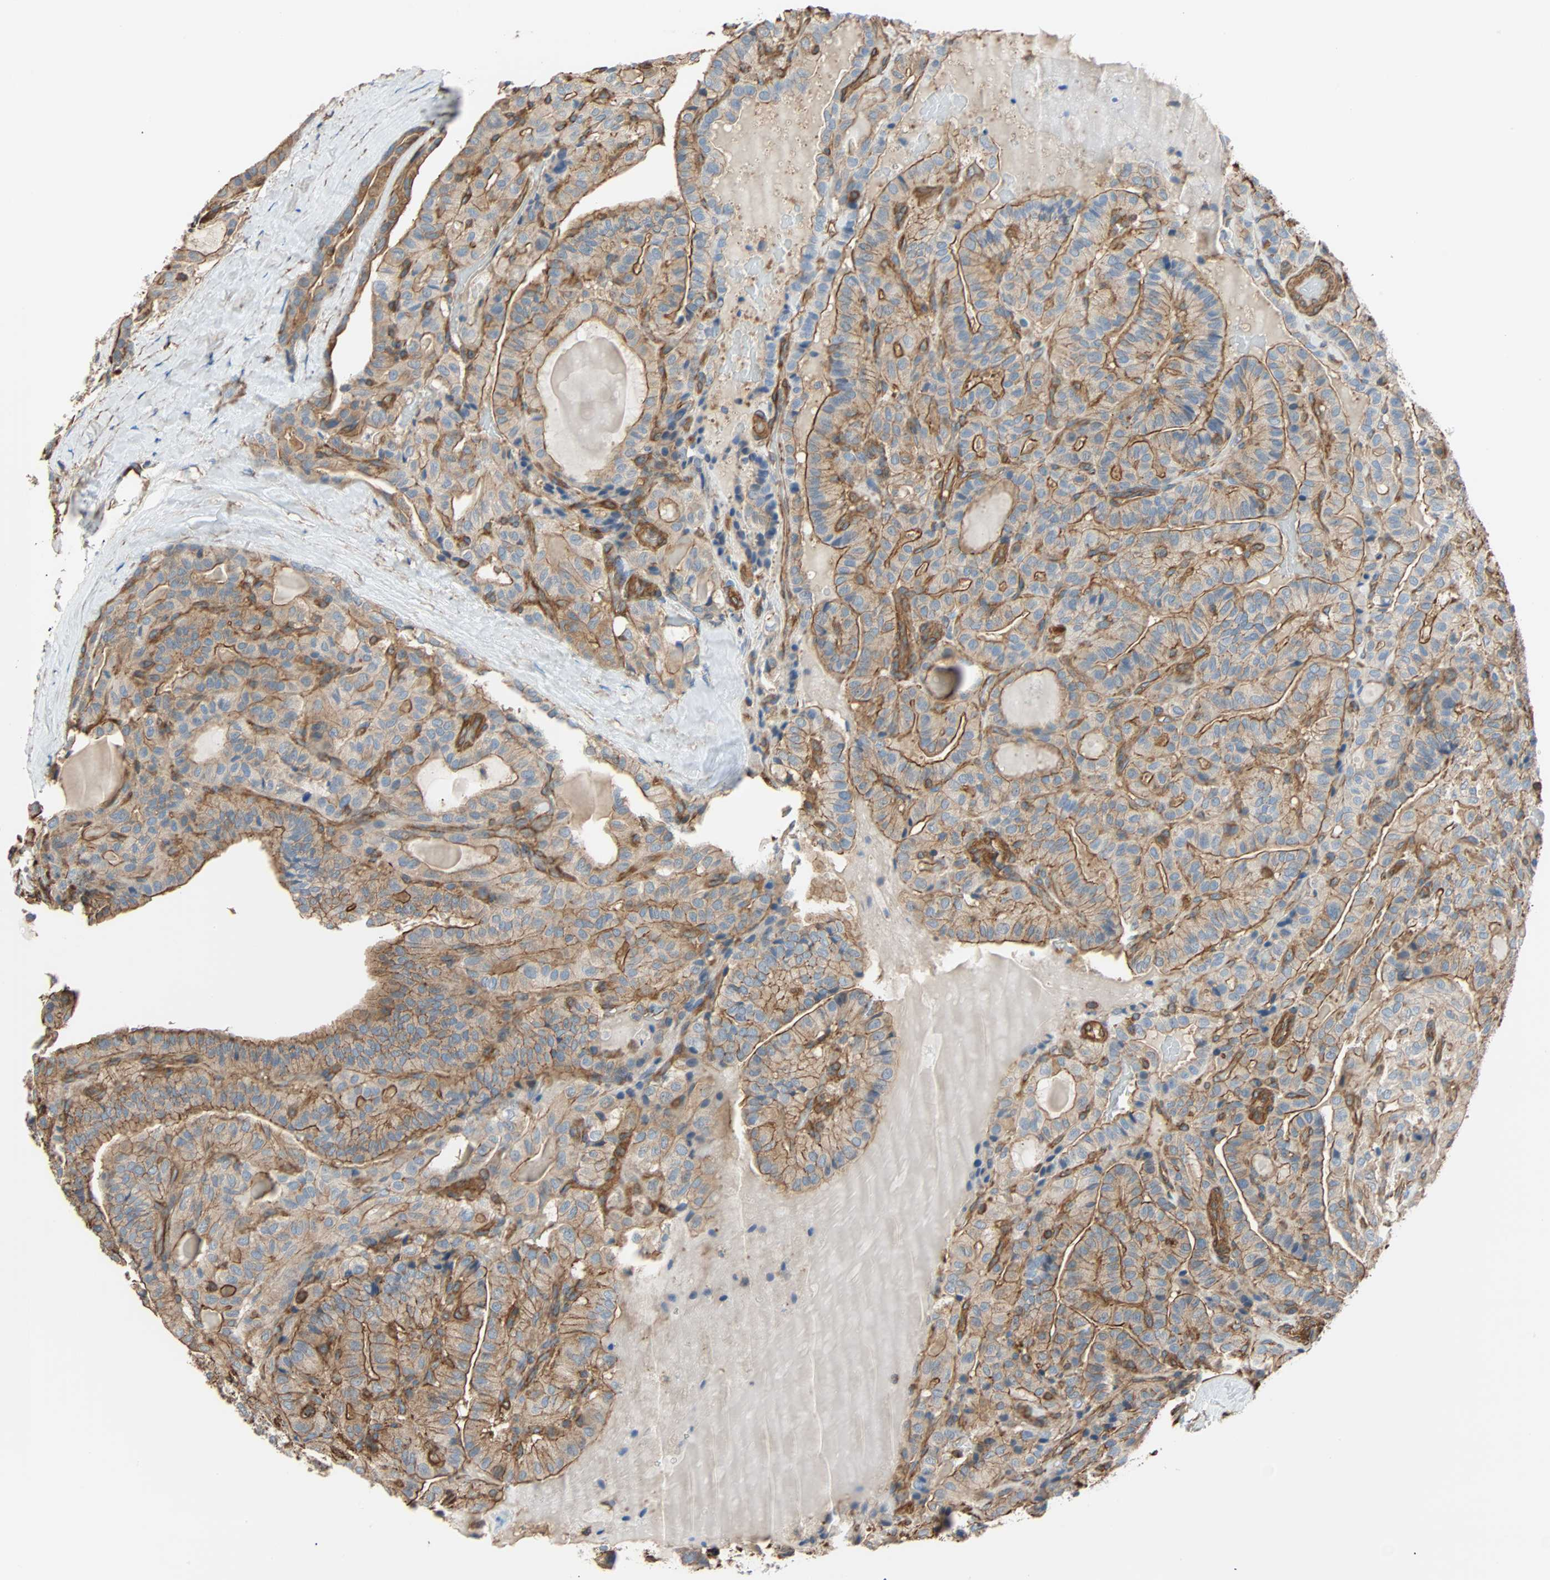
{"staining": {"intensity": "moderate", "quantity": "25%-75%", "location": "cytoplasmic/membranous"}, "tissue": "thyroid cancer", "cell_type": "Tumor cells", "image_type": "cancer", "snomed": [{"axis": "morphology", "description": "Papillary adenocarcinoma, NOS"}, {"axis": "topography", "description": "Thyroid gland"}], "caption": "Thyroid papillary adenocarcinoma stained for a protein reveals moderate cytoplasmic/membranous positivity in tumor cells.", "gene": "GALNT10", "patient": {"sex": "male", "age": 77}}